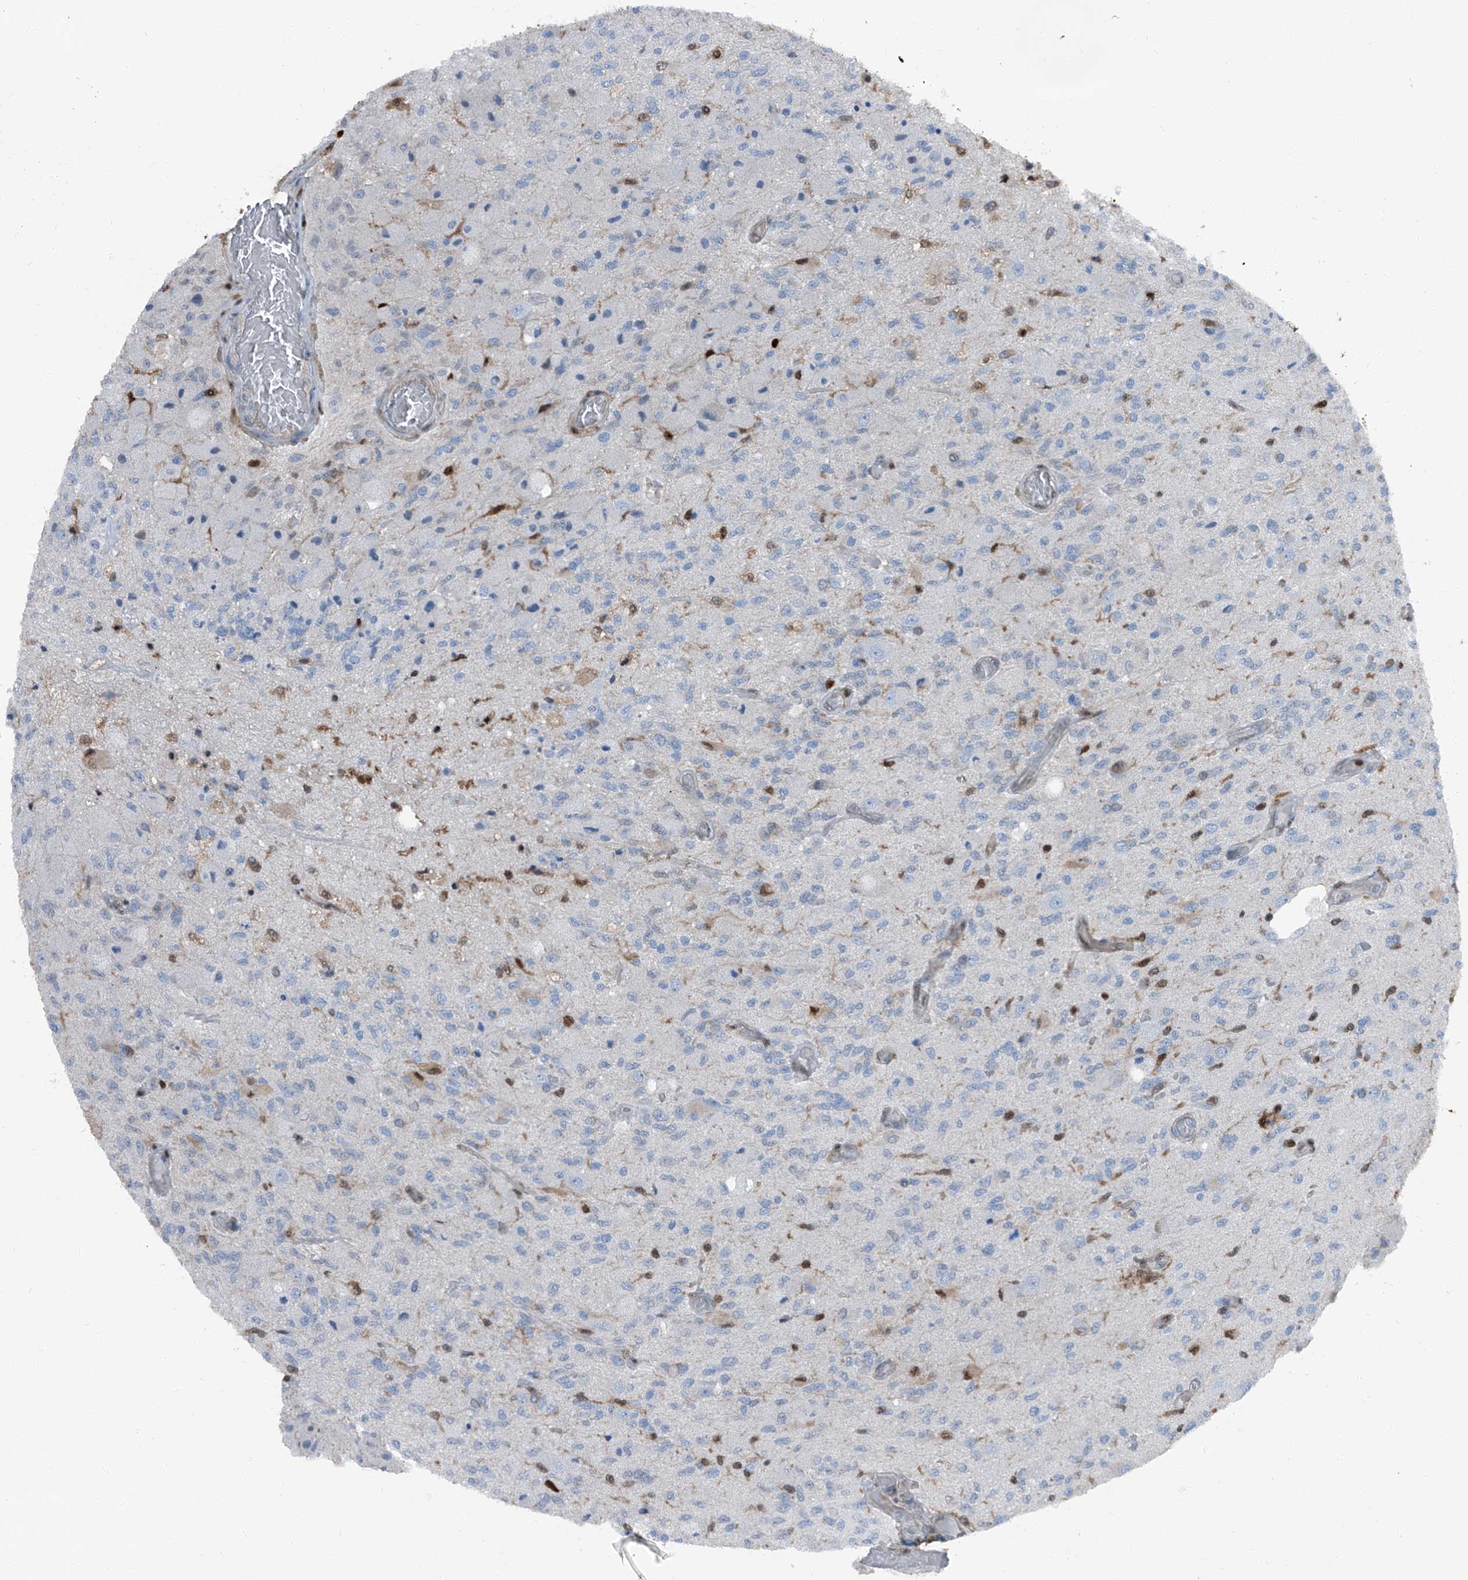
{"staining": {"intensity": "negative", "quantity": "none", "location": "none"}, "tissue": "glioma", "cell_type": "Tumor cells", "image_type": "cancer", "snomed": [{"axis": "morphology", "description": "Normal tissue, NOS"}, {"axis": "morphology", "description": "Glioma, malignant, High grade"}, {"axis": "topography", "description": "Cerebral cortex"}], "caption": "Immunohistochemistry histopathology image of neoplastic tissue: high-grade glioma (malignant) stained with DAB (3,3'-diaminobenzidine) displays no significant protein staining in tumor cells.", "gene": "PSMB10", "patient": {"sex": "male", "age": 77}}